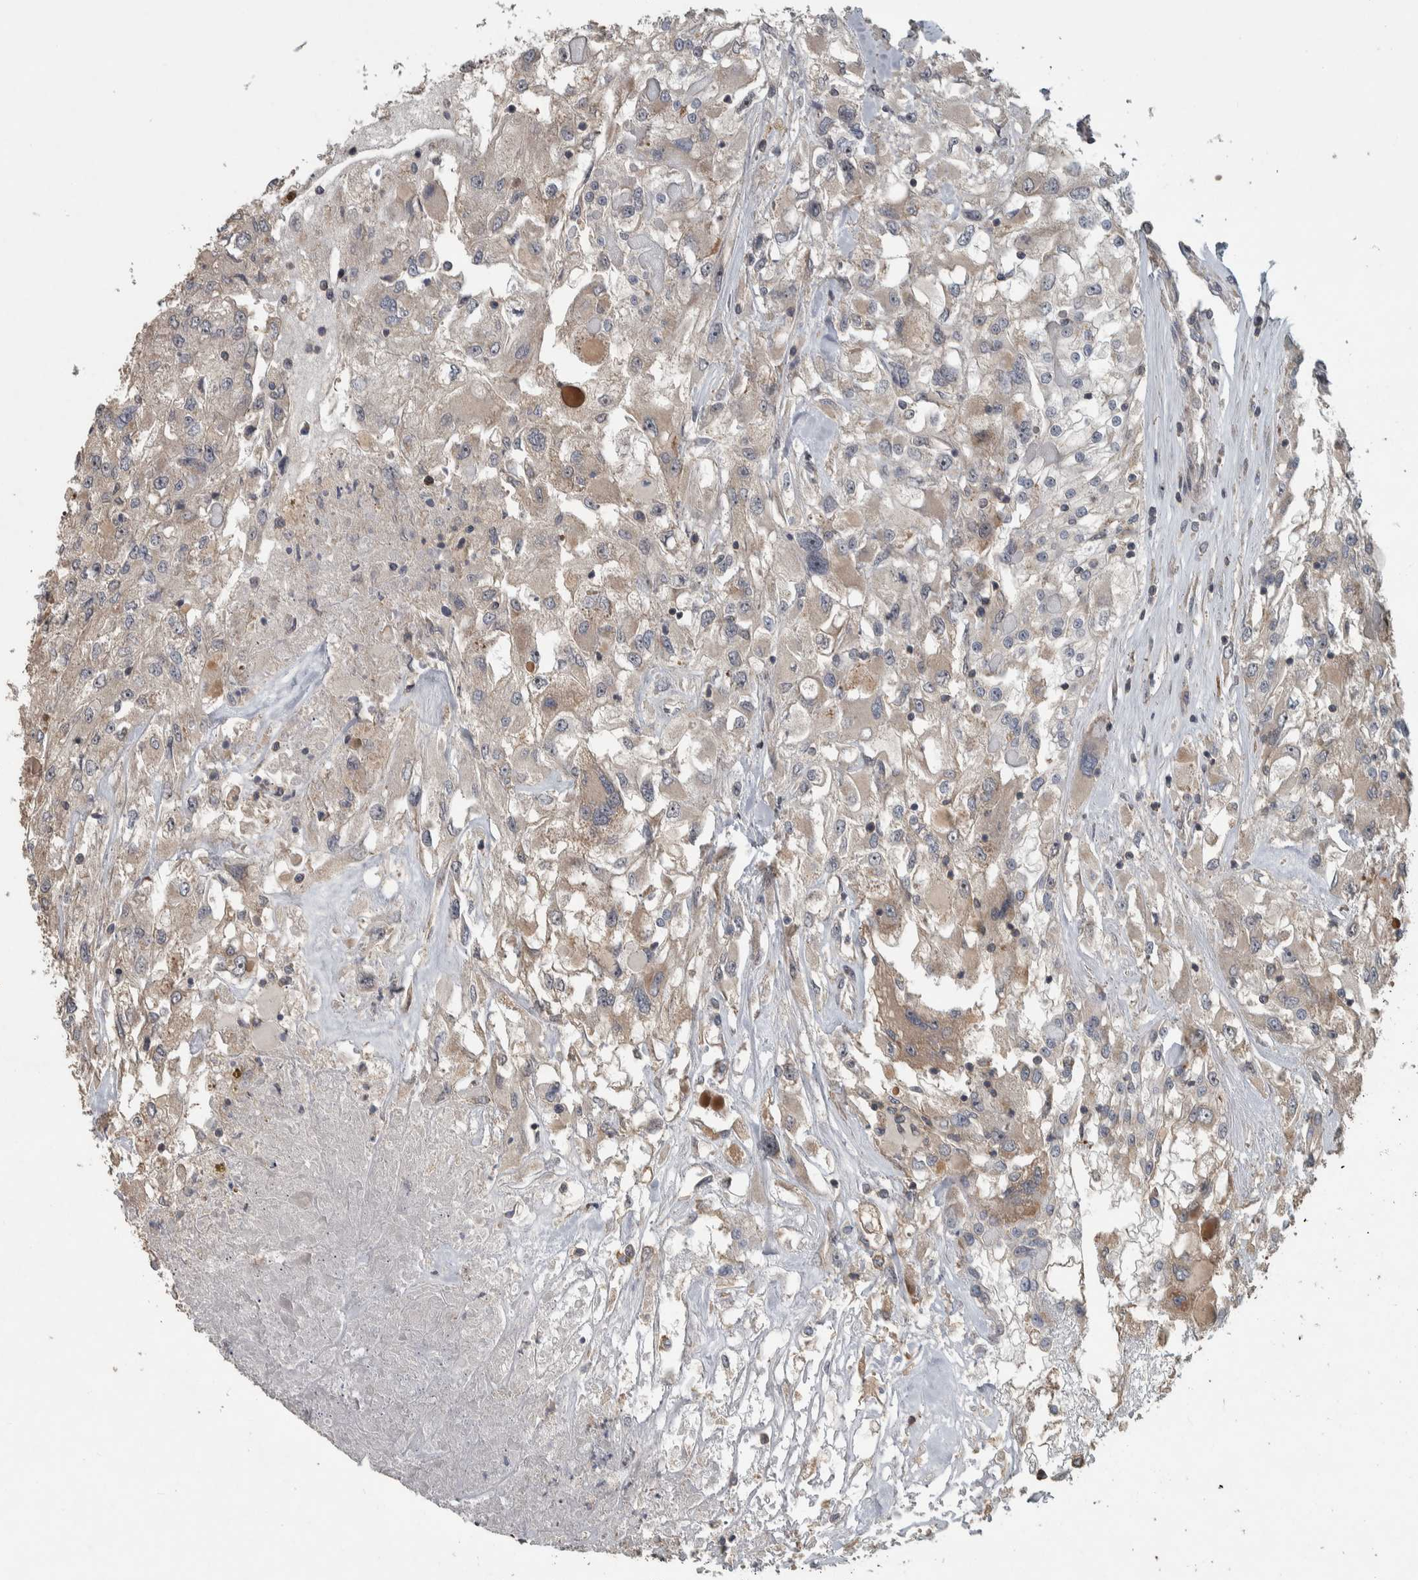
{"staining": {"intensity": "weak", "quantity": "<25%", "location": "cytoplasmic/membranous"}, "tissue": "renal cancer", "cell_type": "Tumor cells", "image_type": "cancer", "snomed": [{"axis": "morphology", "description": "Adenocarcinoma, NOS"}, {"axis": "topography", "description": "Kidney"}], "caption": "A high-resolution image shows IHC staining of adenocarcinoma (renal), which exhibits no significant staining in tumor cells.", "gene": "ERAL1", "patient": {"sex": "female", "age": 52}}